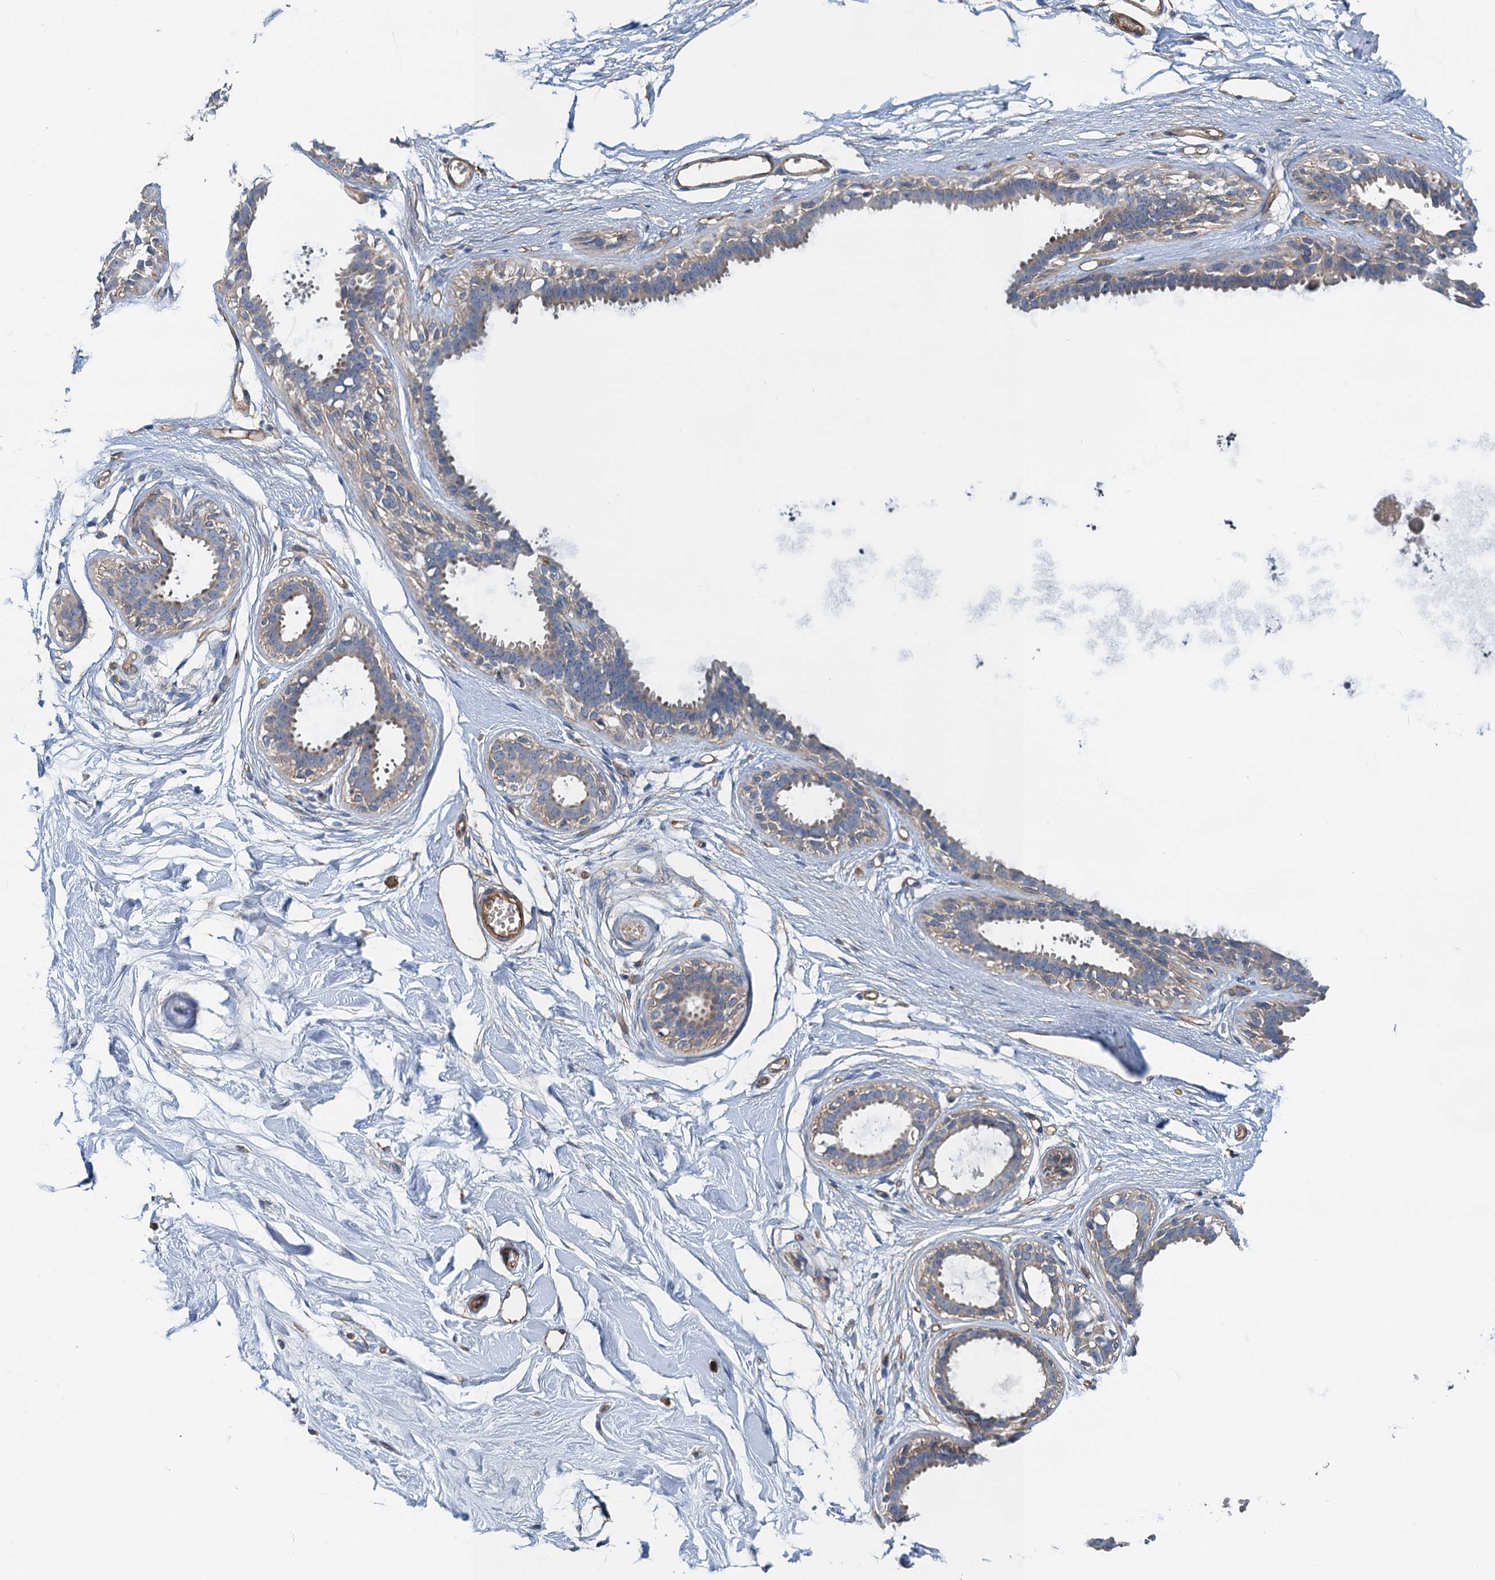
{"staining": {"intensity": "weak", "quantity": ">75%", "location": "cytoplasmic/membranous"}, "tissue": "breast", "cell_type": "Adipocytes", "image_type": "normal", "snomed": [{"axis": "morphology", "description": "Normal tissue, NOS"}, {"axis": "topography", "description": "Breast"}], "caption": "IHC histopathology image of normal breast: breast stained using IHC demonstrates low levels of weak protein expression localized specifically in the cytoplasmic/membranous of adipocytes, appearing as a cytoplasmic/membranous brown color.", "gene": "ROGDI", "patient": {"sex": "female", "age": 45}}